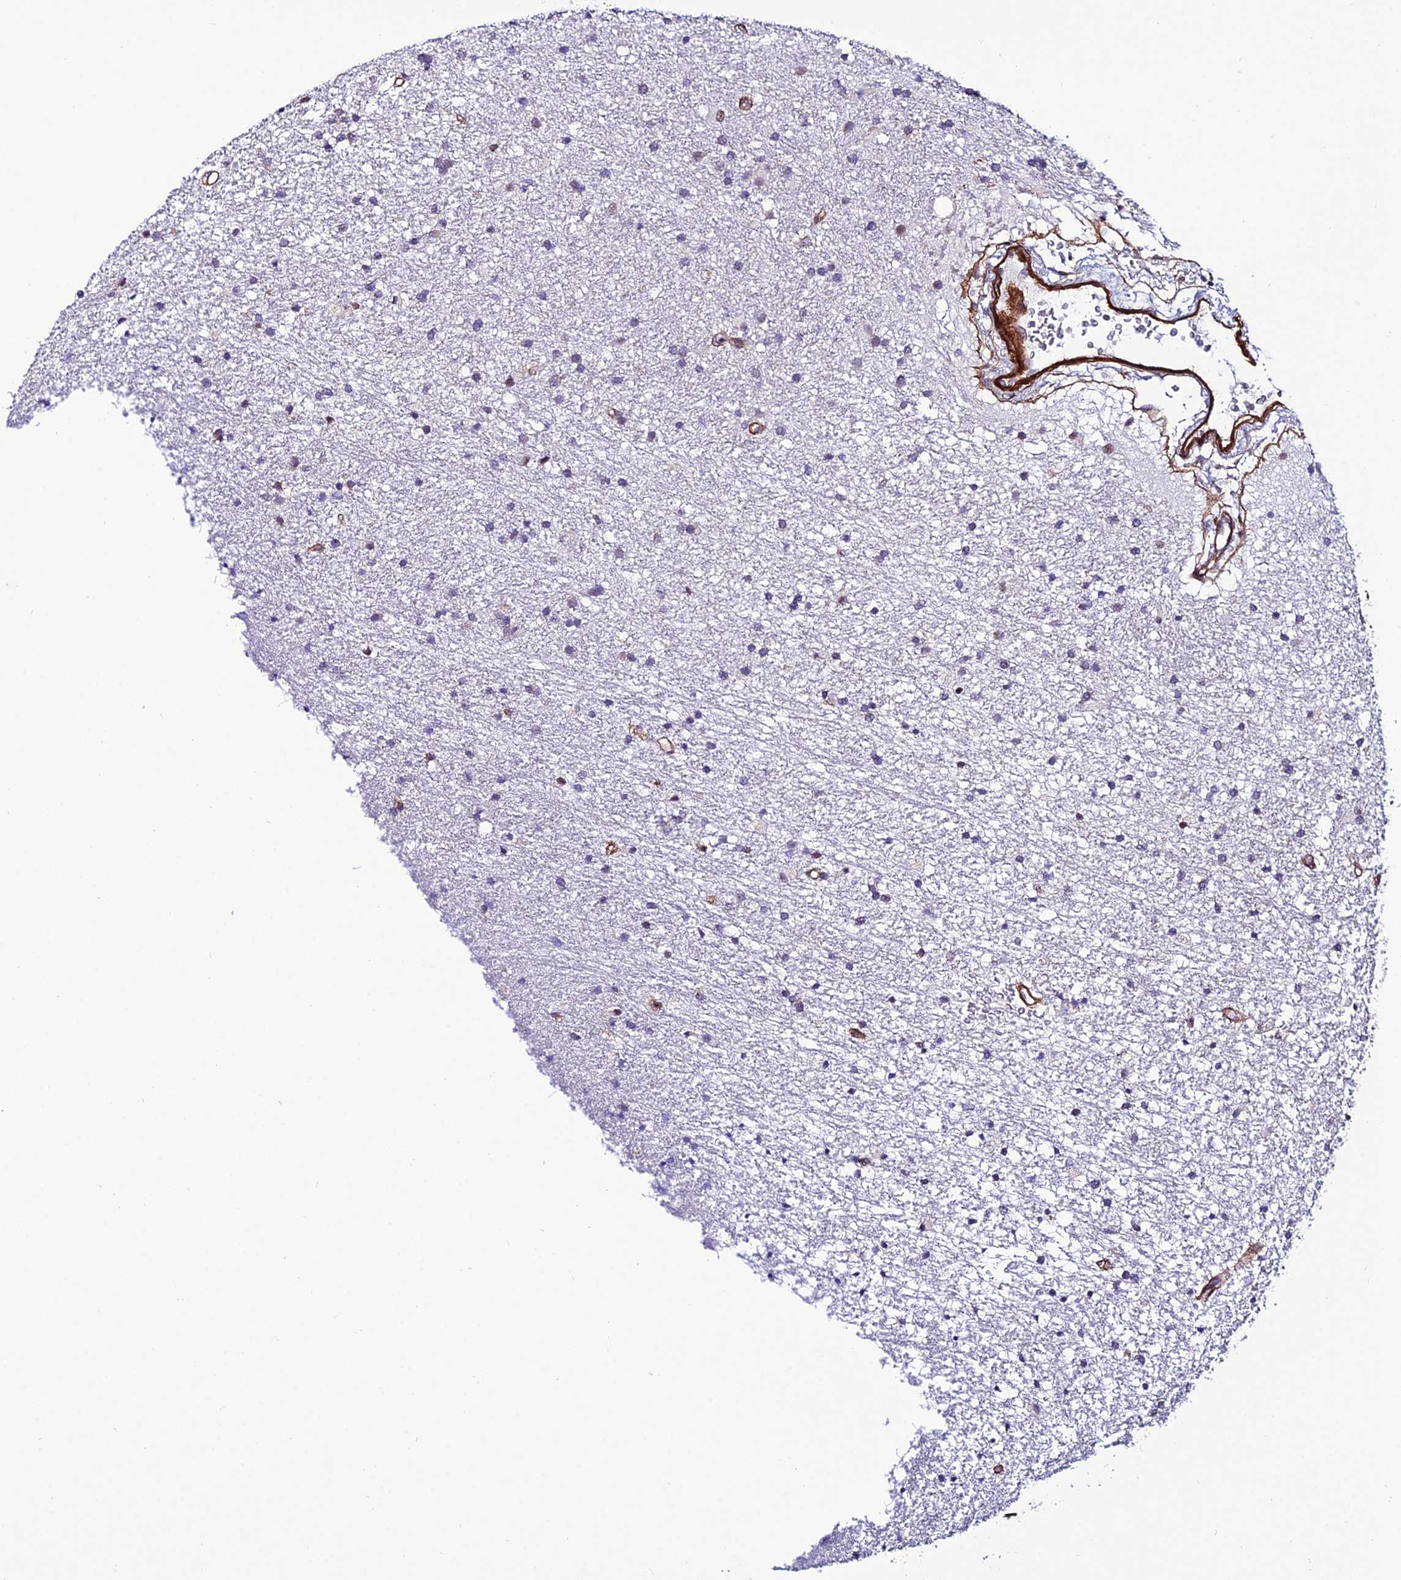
{"staining": {"intensity": "negative", "quantity": "none", "location": "none"}, "tissue": "glioma", "cell_type": "Tumor cells", "image_type": "cancer", "snomed": [{"axis": "morphology", "description": "Glioma, malignant, High grade"}, {"axis": "topography", "description": "Brain"}], "caption": "DAB (3,3'-diaminobenzidine) immunohistochemical staining of glioma demonstrates no significant positivity in tumor cells. (DAB (3,3'-diaminobenzidine) immunohistochemistry (IHC) with hematoxylin counter stain).", "gene": "SYT15", "patient": {"sex": "male", "age": 77}}